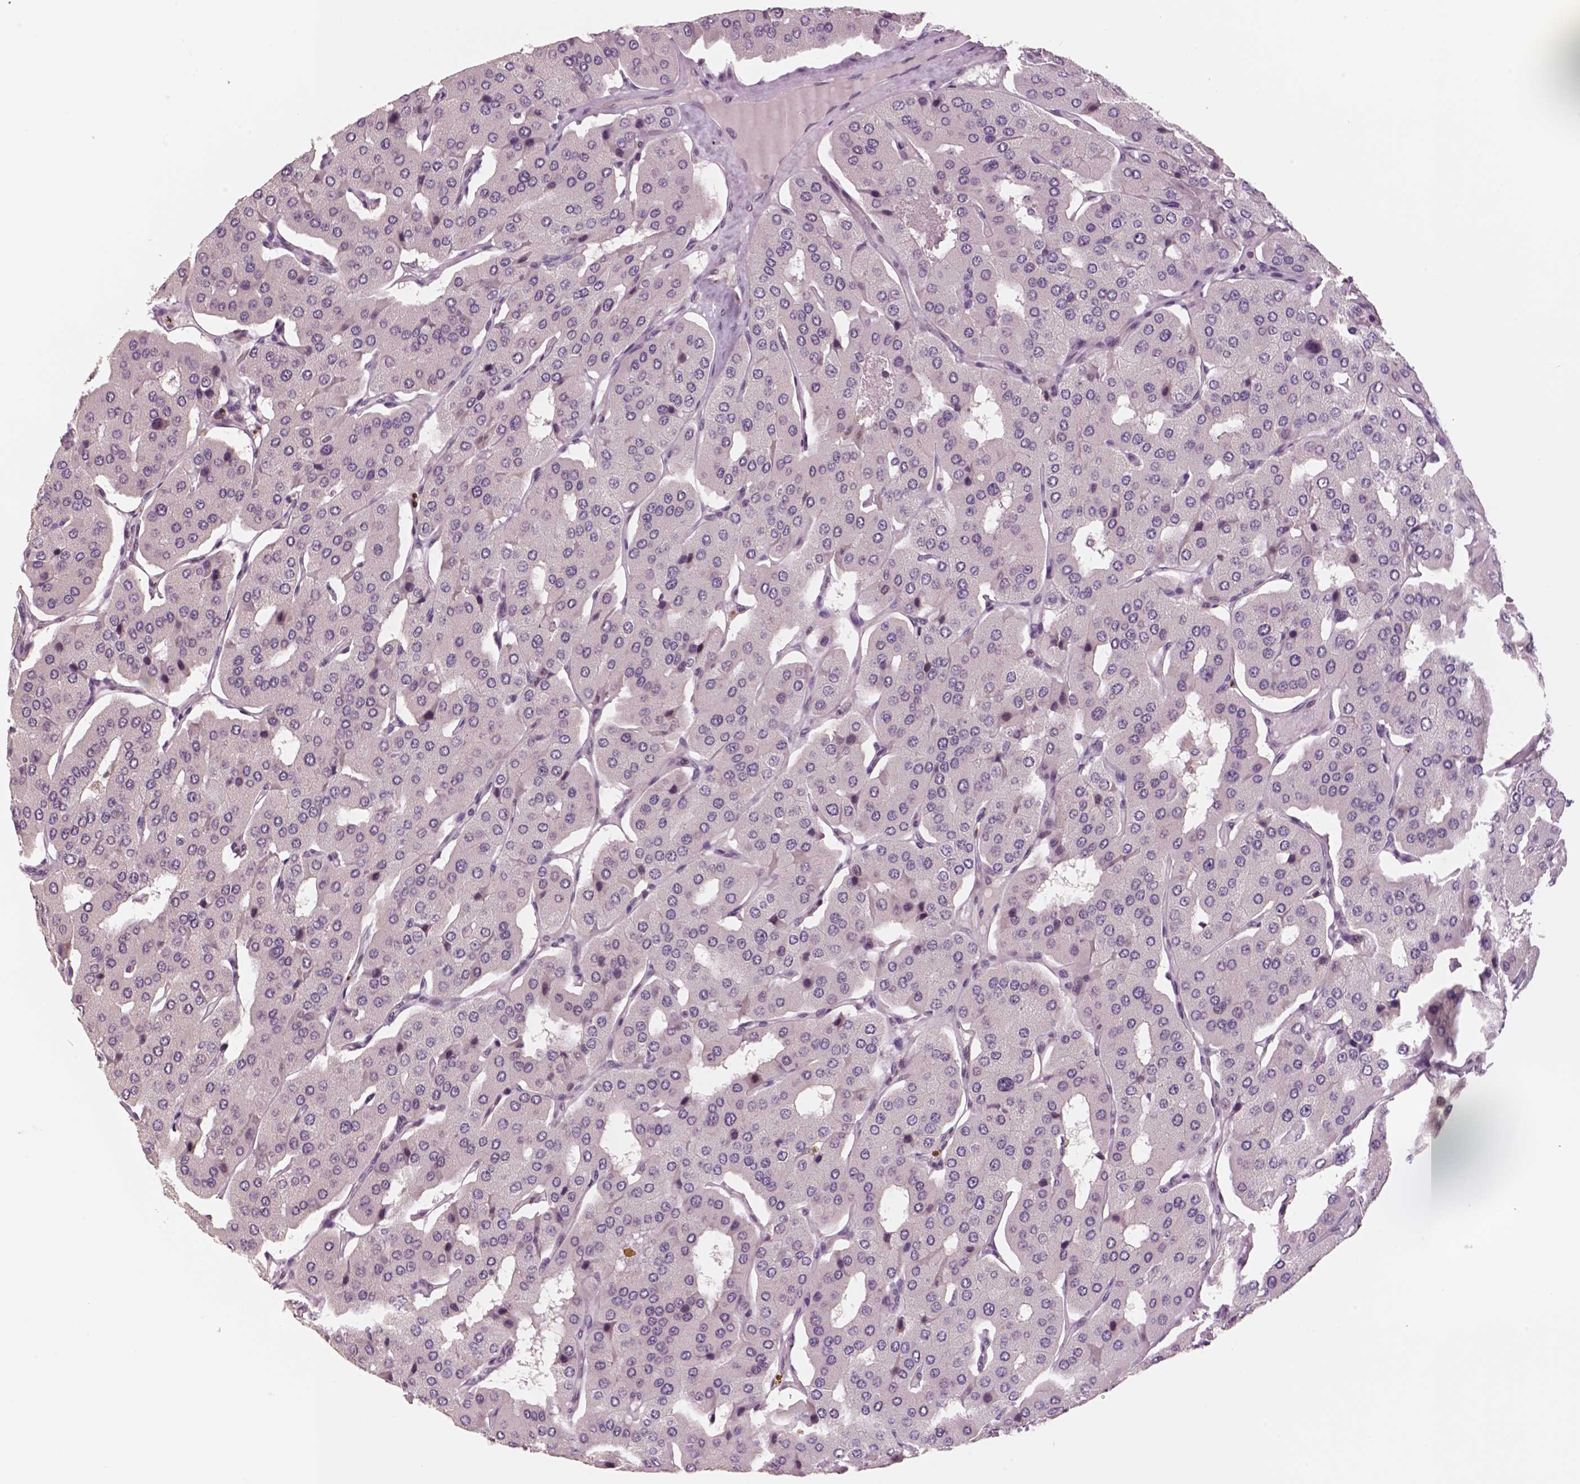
{"staining": {"intensity": "negative", "quantity": "none", "location": "none"}, "tissue": "parathyroid gland", "cell_type": "Glandular cells", "image_type": "normal", "snomed": [{"axis": "morphology", "description": "Normal tissue, NOS"}, {"axis": "morphology", "description": "Adenoma, NOS"}, {"axis": "topography", "description": "Parathyroid gland"}], "caption": "The image shows no significant expression in glandular cells of parathyroid gland.", "gene": "STAT3", "patient": {"sex": "female", "age": 86}}